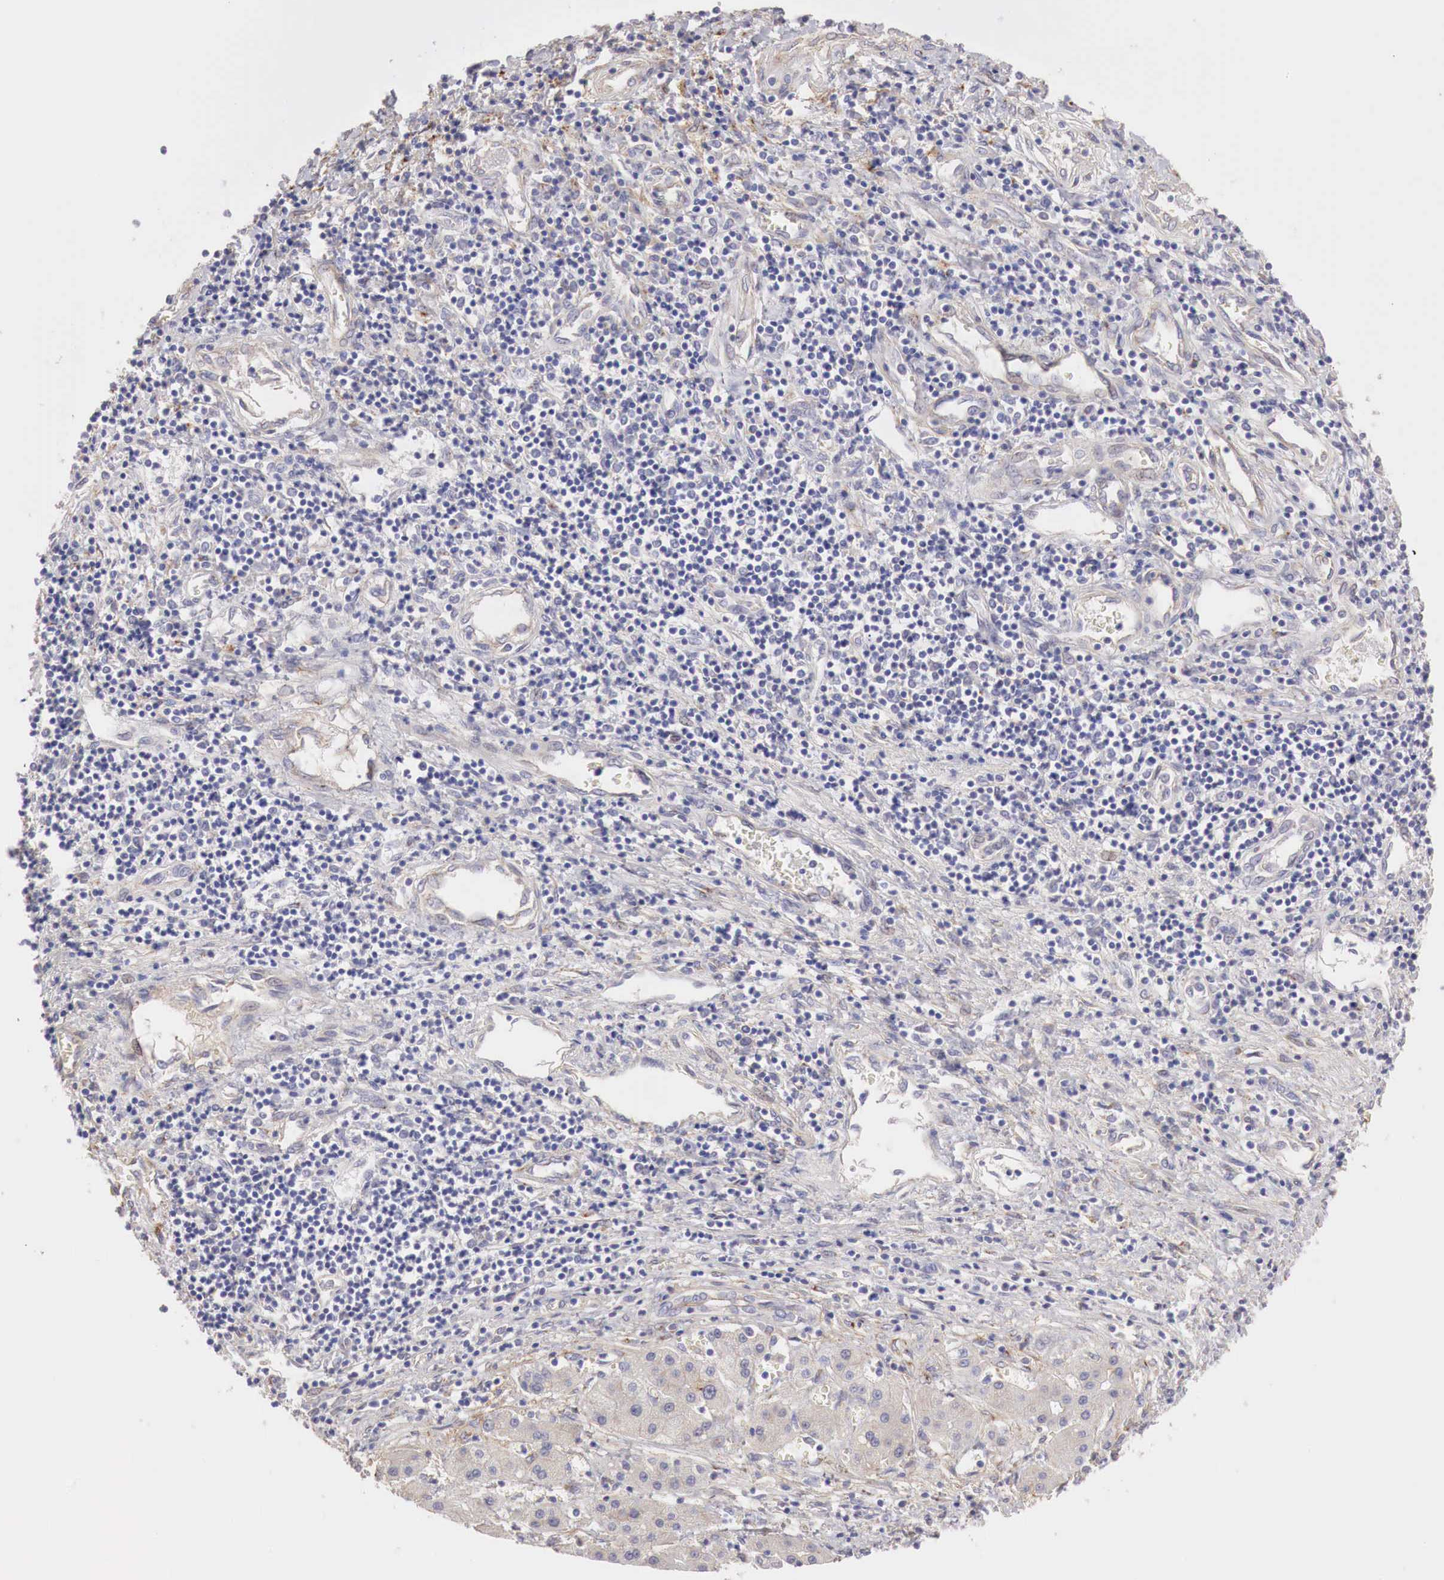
{"staining": {"intensity": "negative", "quantity": "none", "location": "none"}, "tissue": "liver cancer", "cell_type": "Tumor cells", "image_type": "cancer", "snomed": [{"axis": "morphology", "description": "Carcinoma, Hepatocellular, NOS"}, {"axis": "topography", "description": "Liver"}], "caption": "Liver cancer was stained to show a protein in brown. There is no significant expression in tumor cells.", "gene": "KLHDC7B", "patient": {"sex": "male", "age": 24}}